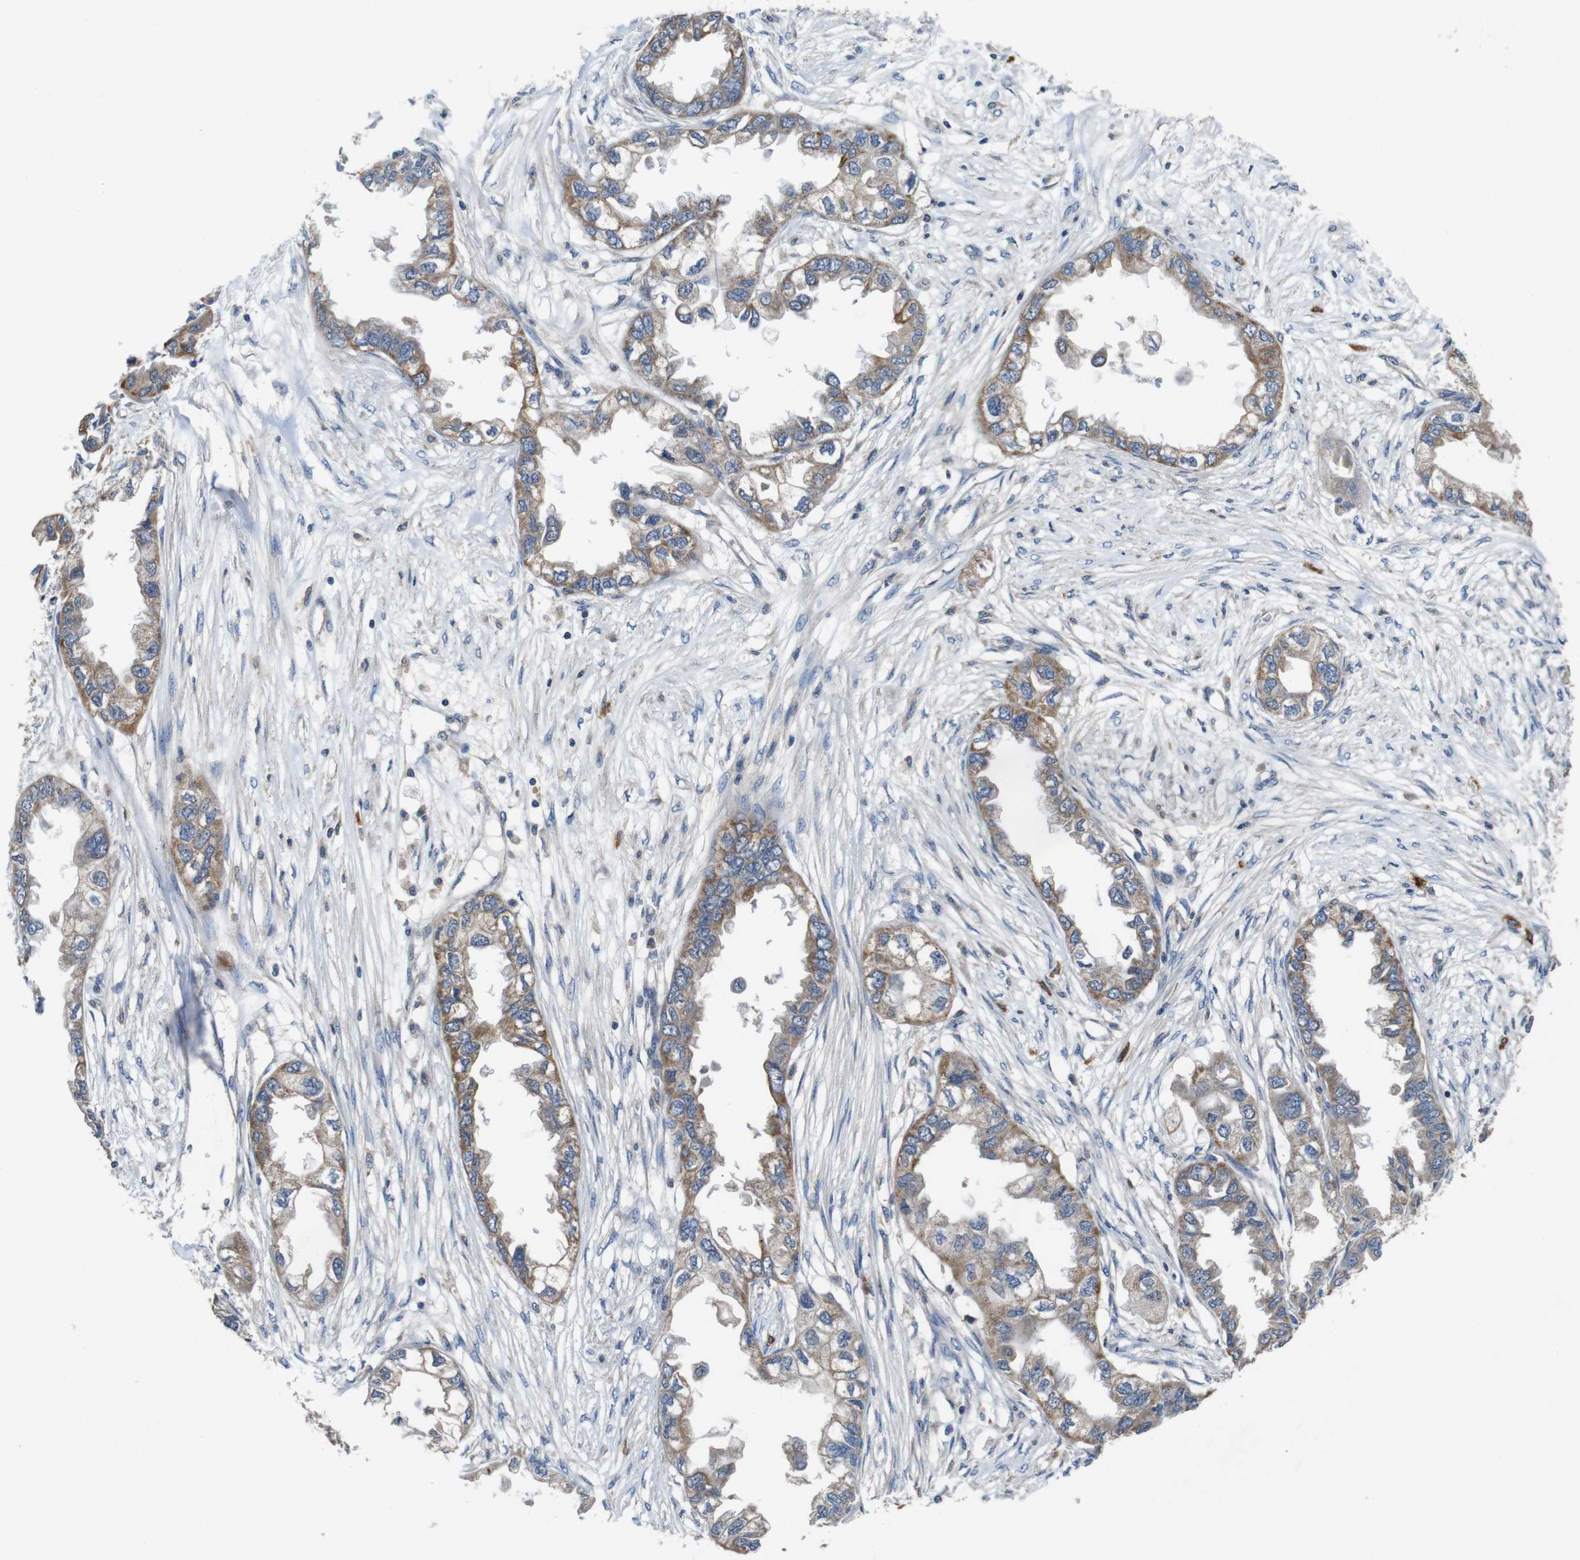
{"staining": {"intensity": "moderate", "quantity": ">75%", "location": "cytoplasmic/membranous"}, "tissue": "endometrial cancer", "cell_type": "Tumor cells", "image_type": "cancer", "snomed": [{"axis": "morphology", "description": "Adenocarcinoma, NOS"}, {"axis": "topography", "description": "Endometrium"}], "caption": "Protein analysis of endometrial adenocarcinoma tissue shows moderate cytoplasmic/membranous positivity in about >75% of tumor cells.", "gene": "GLIPR1", "patient": {"sex": "female", "age": 67}}